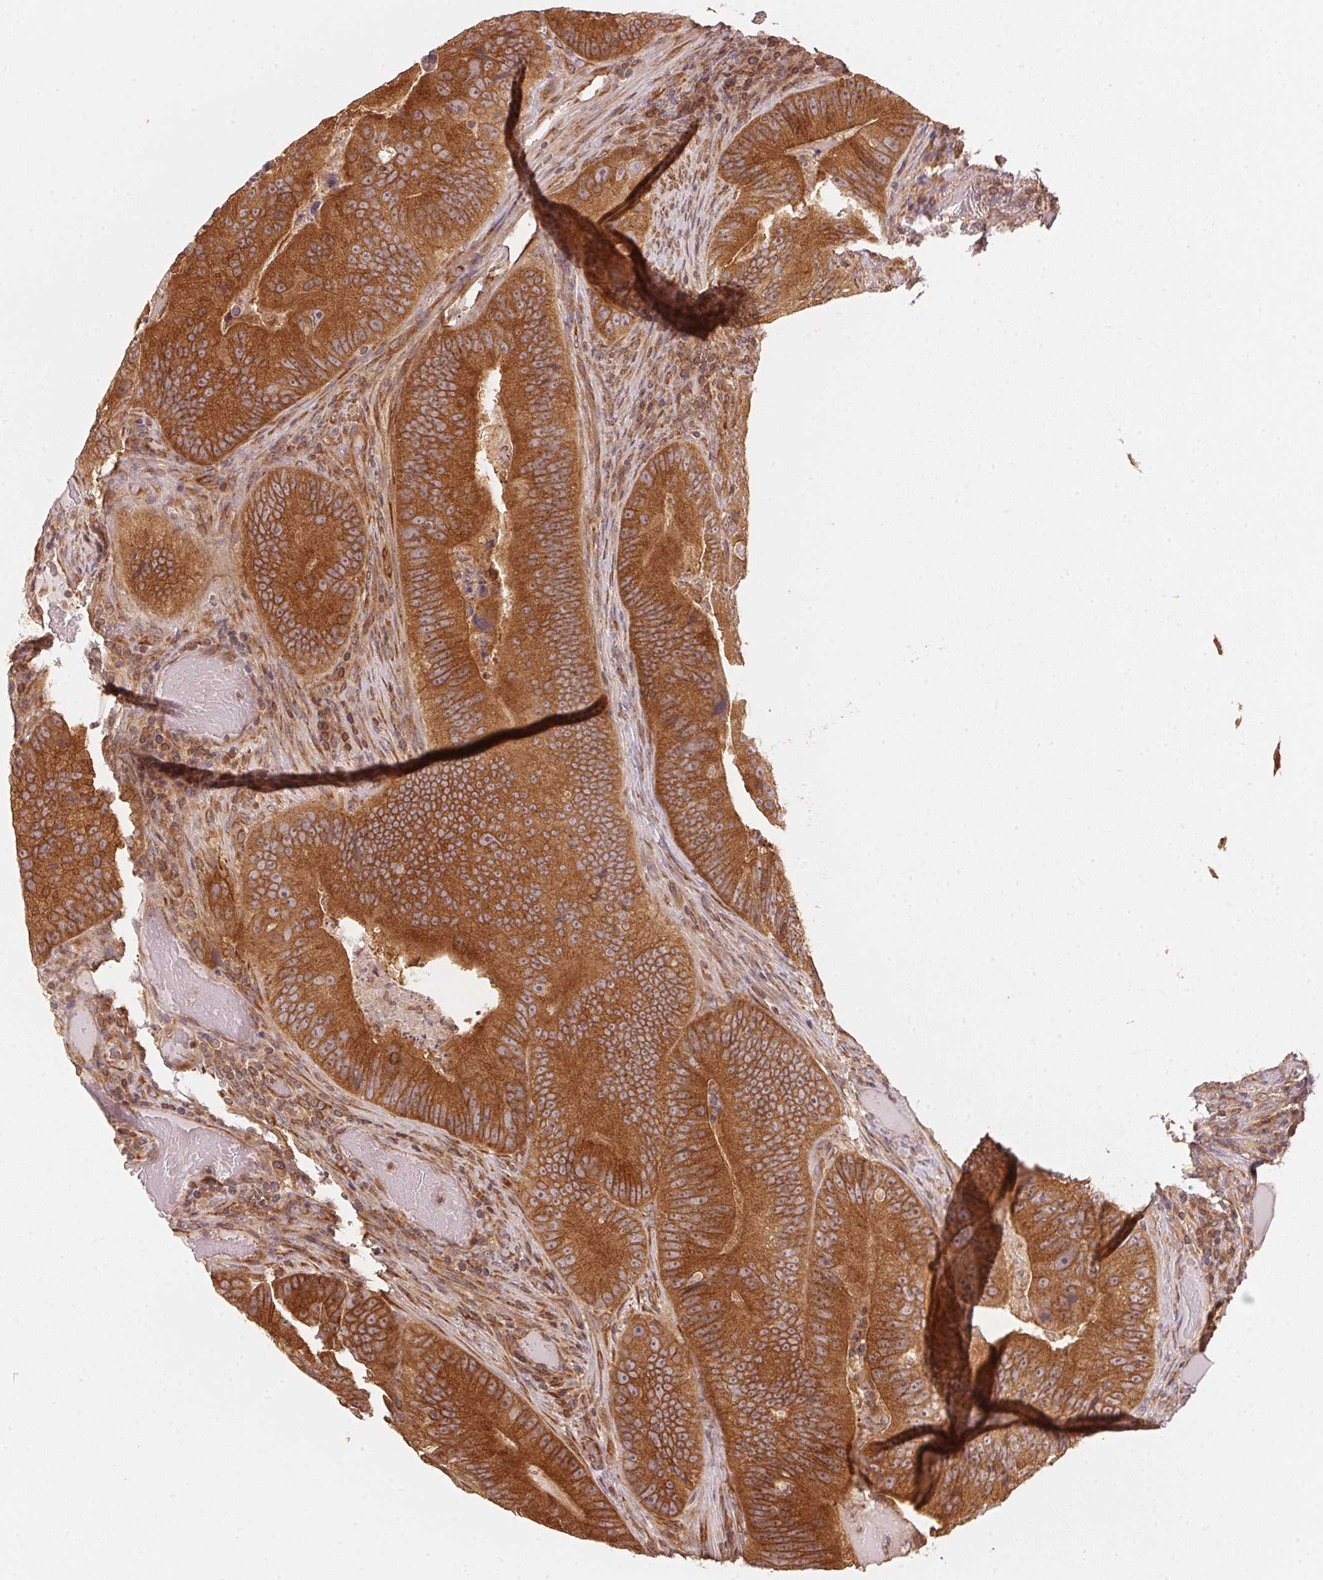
{"staining": {"intensity": "strong", "quantity": ">75%", "location": "cytoplasmic/membranous"}, "tissue": "colorectal cancer", "cell_type": "Tumor cells", "image_type": "cancer", "snomed": [{"axis": "morphology", "description": "Adenocarcinoma, NOS"}, {"axis": "topography", "description": "Colon"}], "caption": "The immunohistochemical stain shows strong cytoplasmic/membranous staining in tumor cells of colorectal adenocarcinoma tissue. Using DAB (brown) and hematoxylin (blue) stains, captured at high magnification using brightfield microscopy.", "gene": "STRN4", "patient": {"sex": "female", "age": 86}}